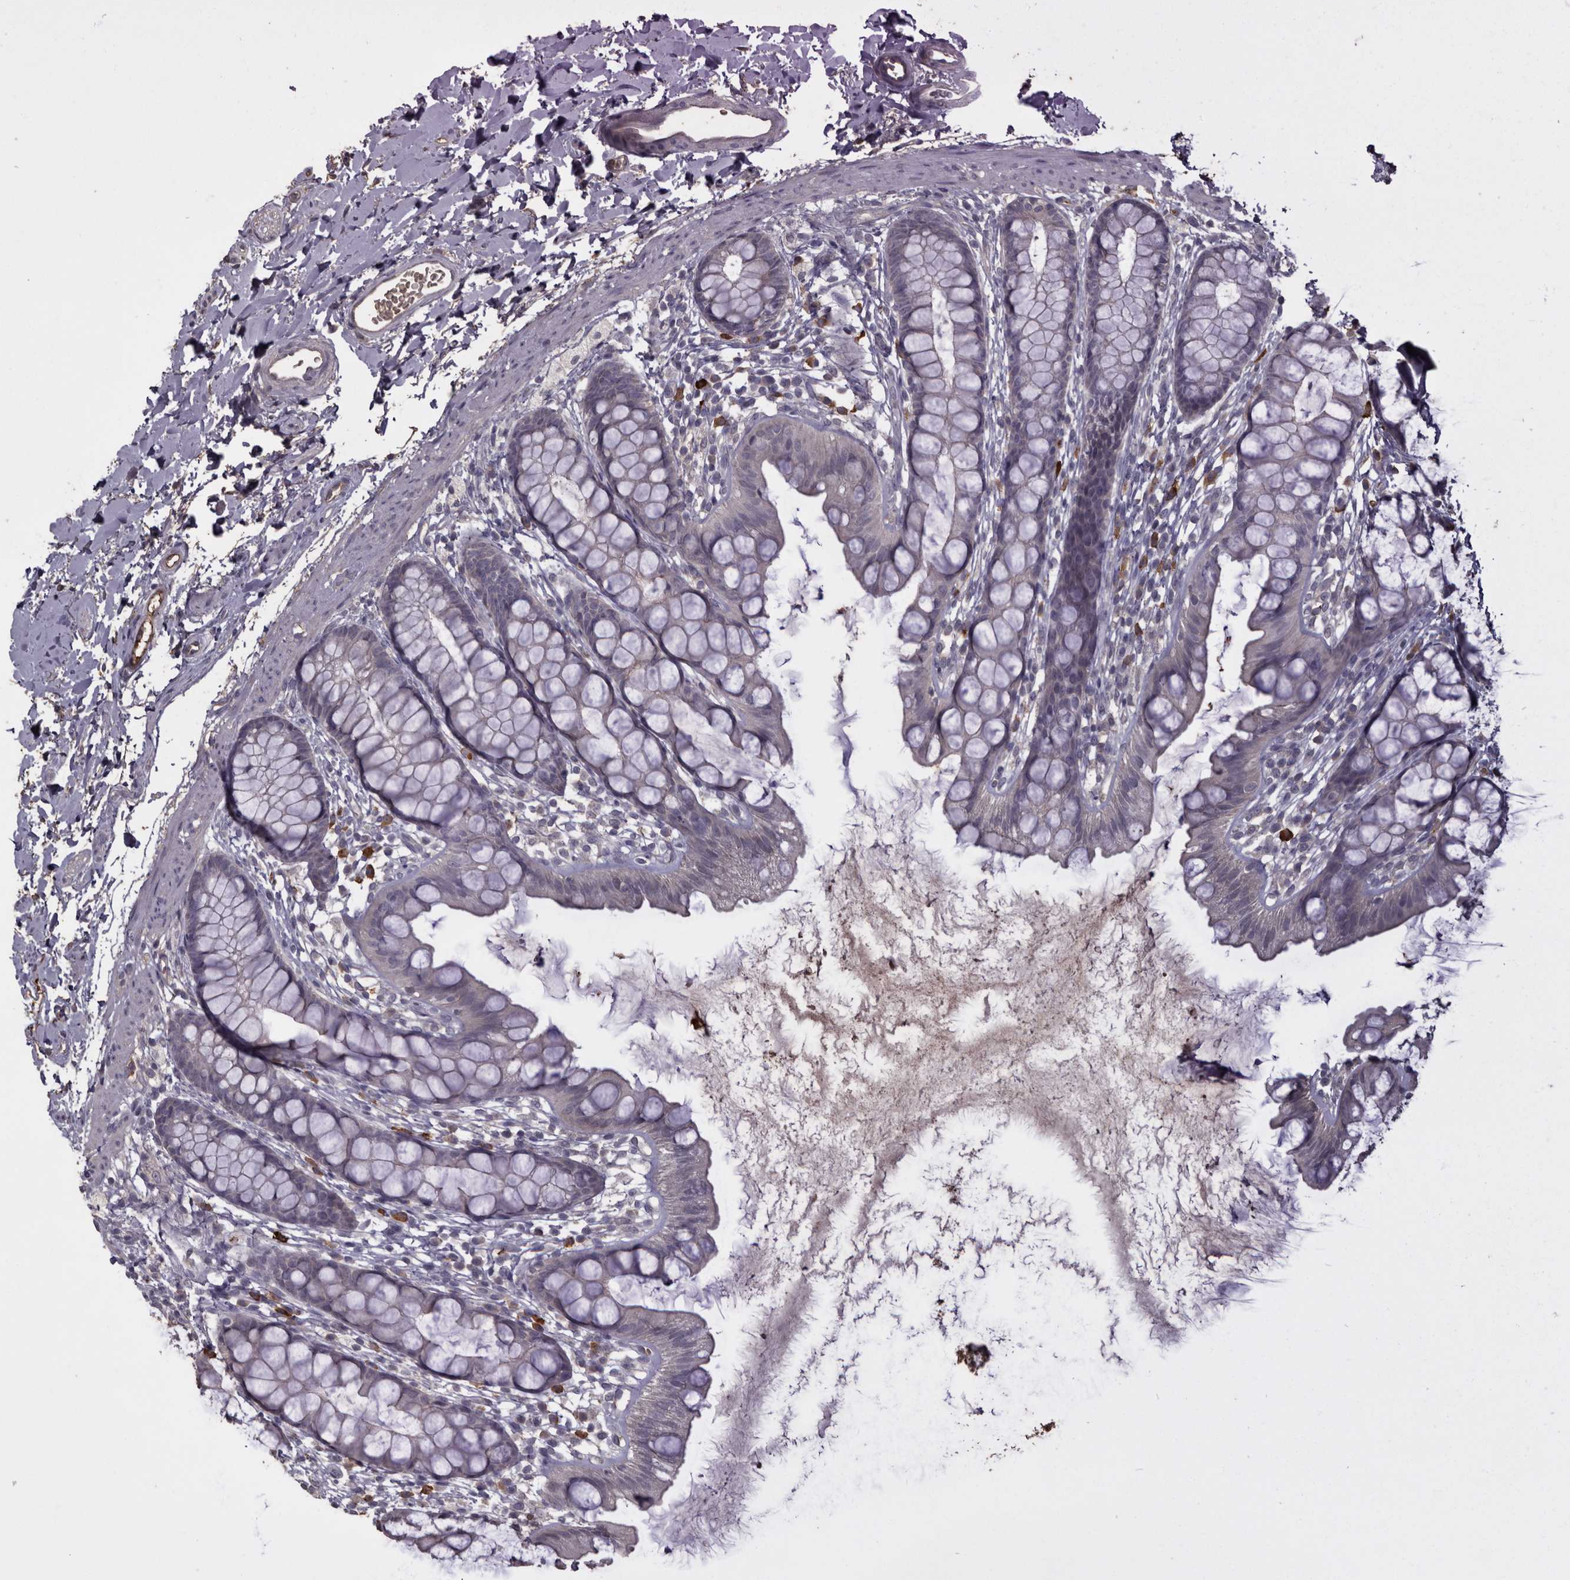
{"staining": {"intensity": "weak", "quantity": "<25%", "location": "cytoplasmic/membranous"}, "tissue": "rectum", "cell_type": "Glandular cells", "image_type": "normal", "snomed": [{"axis": "morphology", "description": "Normal tissue, NOS"}, {"axis": "topography", "description": "Rectum"}], "caption": "Normal rectum was stained to show a protein in brown. There is no significant staining in glandular cells. (DAB (3,3'-diaminobenzidine) immunohistochemistry (IHC) with hematoxylin counter stain).", "gene": "HCAR2", "patient": {"sex": "female", "age": 65}}